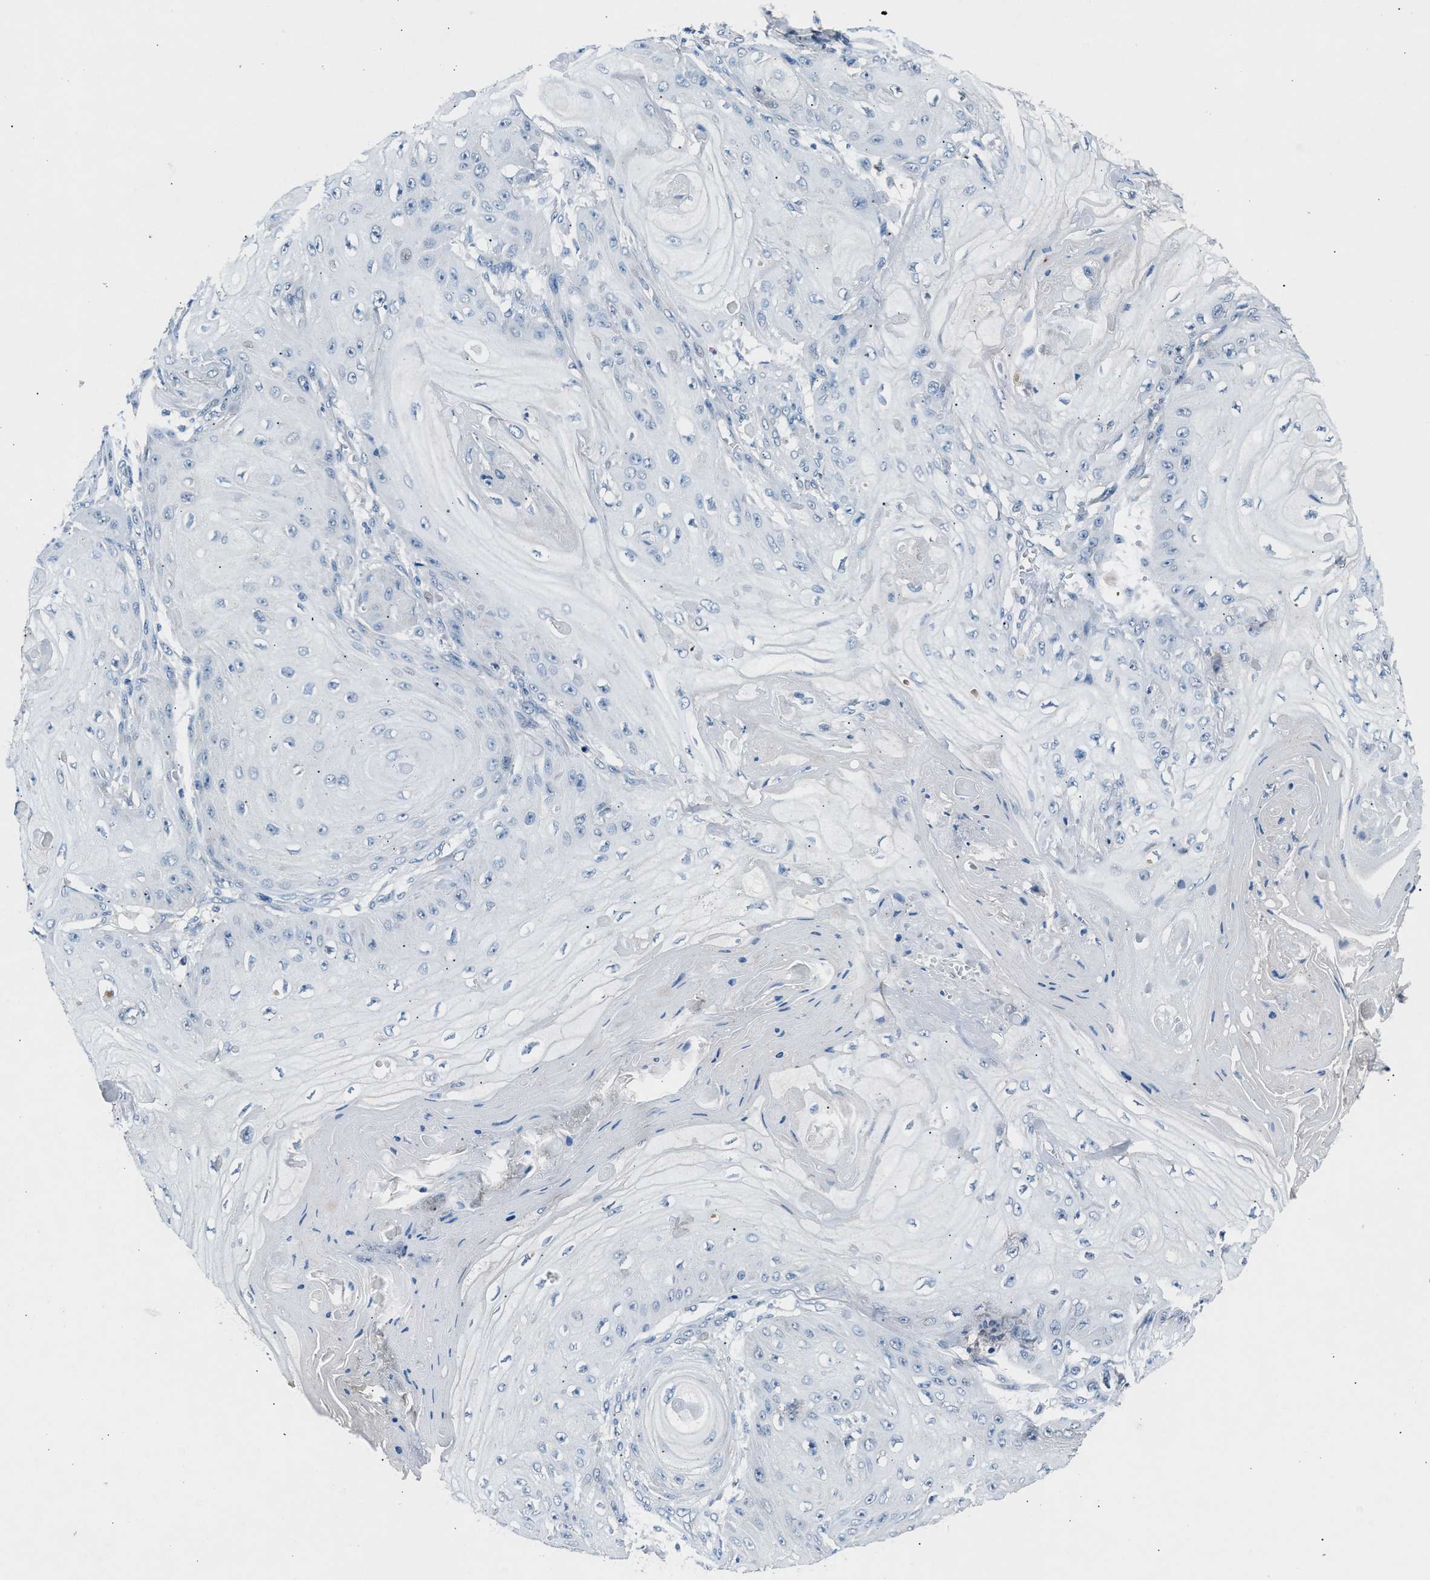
{"staining": {"intensity": "negative", "quantity": "none", "location": "none"}, "tissue": "skin cancer", "cell_type": "Tumor cells", "image_type": "cancer", "snomed": [{"axis": "morphology", "description": "Squamous cell carcinoma, NOS"}, {"axis": "topography", "description": "Skin"}], "caption": "Tumor cells are negative for protein expression in human skin cancer.", "gene": "DENND6B", "patient": {"sex": "male", "age": 74}}